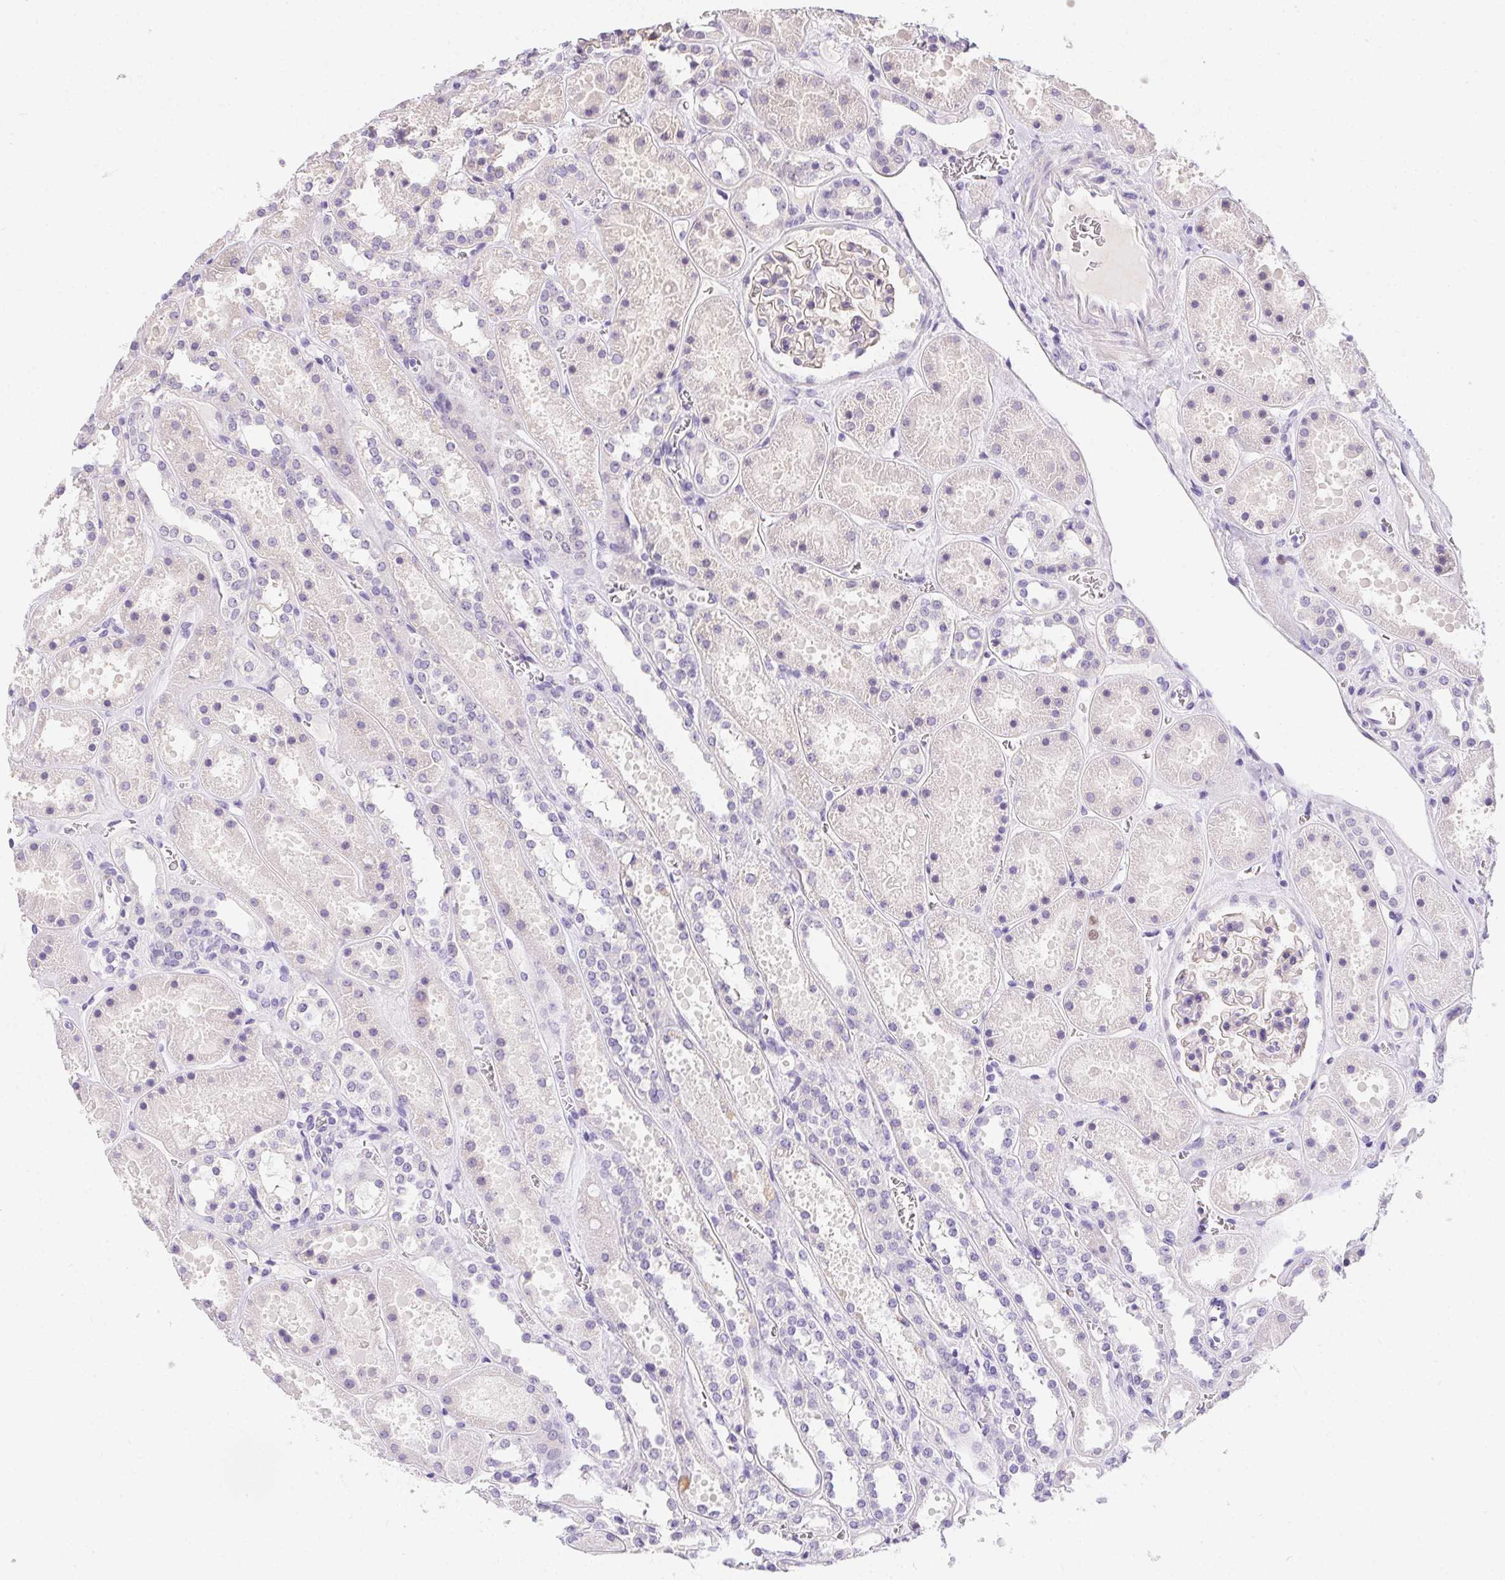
{"staining": {"intensity": "weak", "quantity": "<25%", "location": "cytoplasmic/membranous,nuclear"}, "tissue": "kidney", "cell_type": "Cells in glomeruli", "image_type": "normal", "snomed": [{"axis": "morphology", "description": "Normal tissue, NOS"}, {"axis": "topography", "description": "Kidney"}], "caption": "This micrograph is of unremarkable kidney stained with immunohistochemistry (IHC) to label a protein in brown with the nuclei are counter-stained blue. There is no positivity in cells in glomeruli. Nuclei are stained in blue.", "gene": "HELLS", "patient": {"sex": "female", "age": 41}}